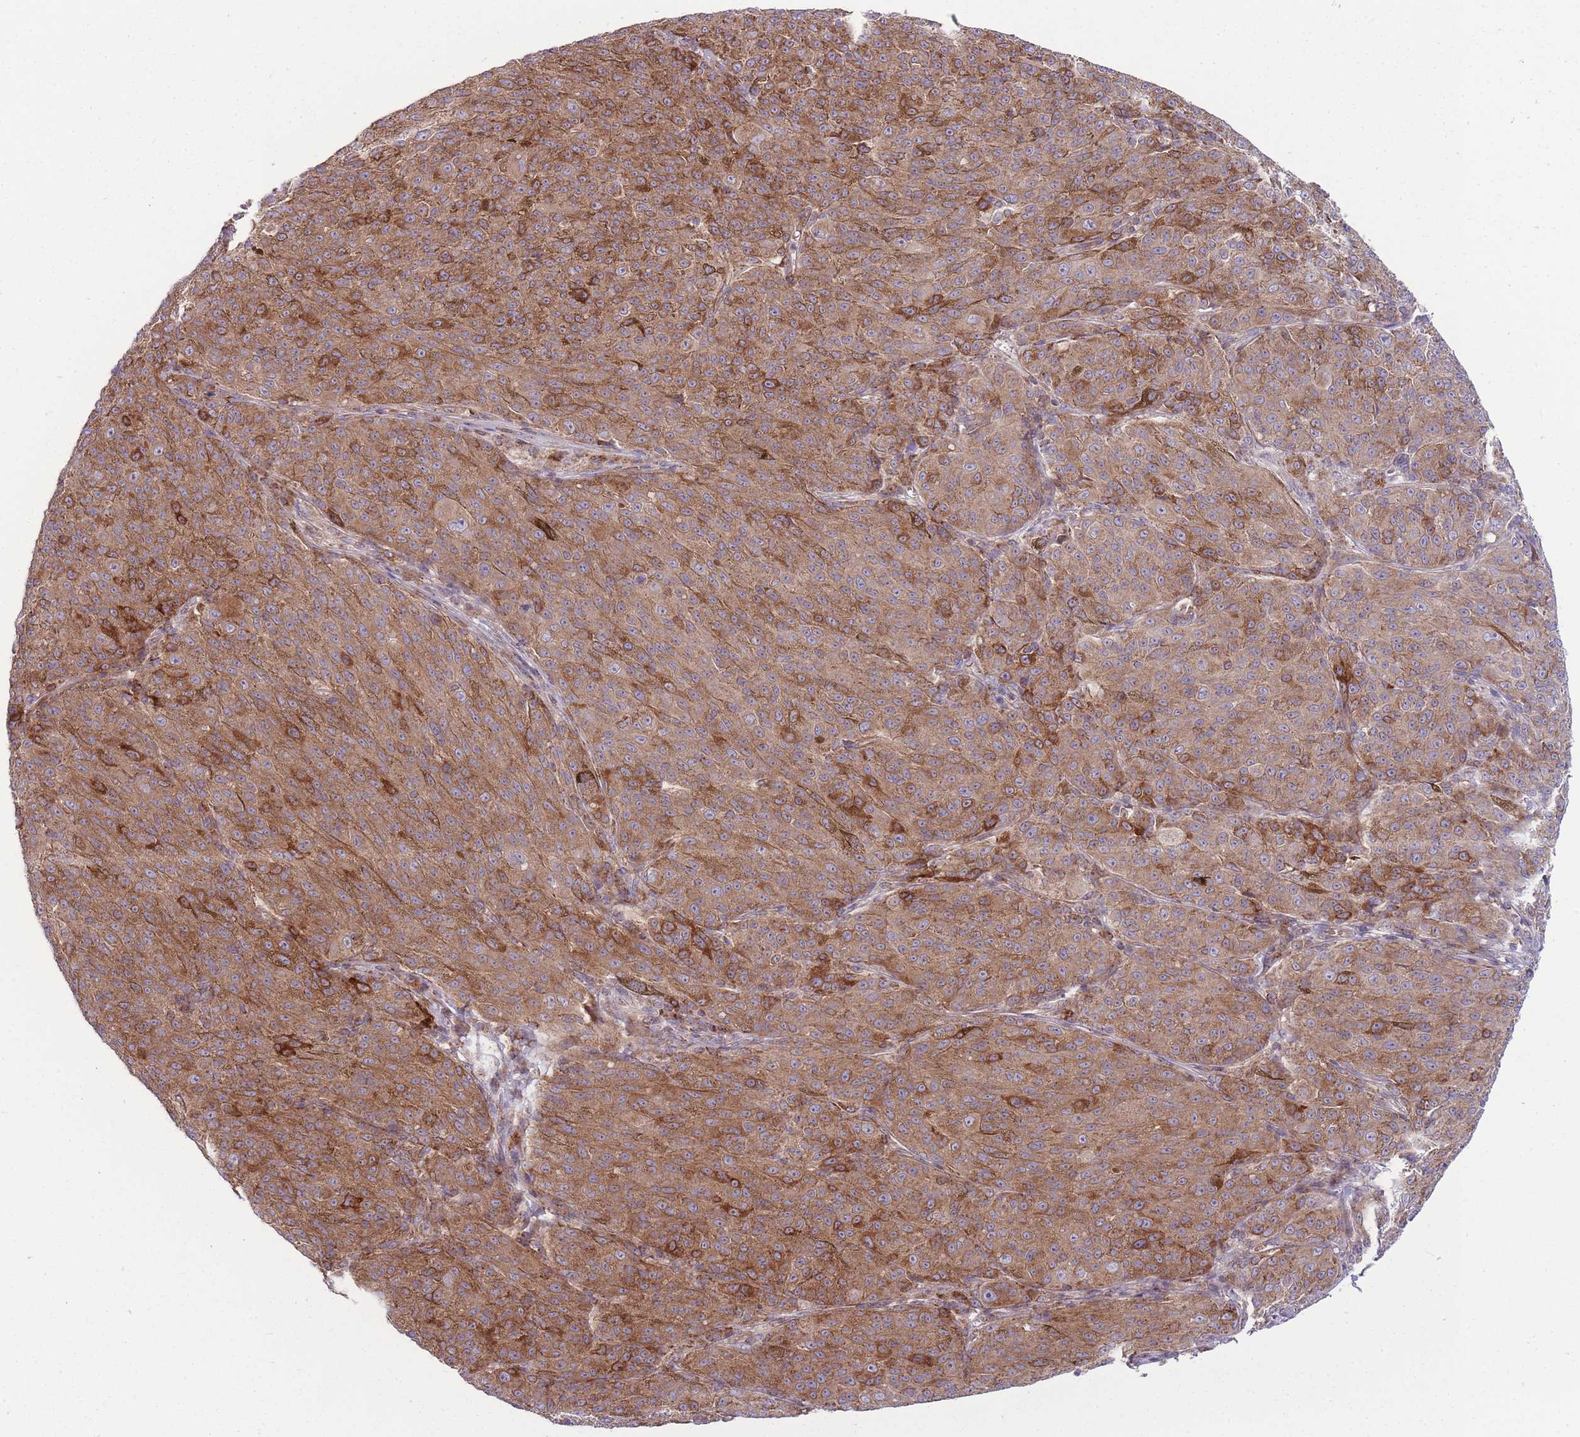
{"staining": {"intensity": "moderate", "quantity": ">75%", "location": "cytoplasmic/membranous"}, "tissue": "melanoma", "cell_type": "Tumor cells", "image_type": "cancer", "snomed": [{"axis": "morphology", "description": "Malignant melanoma, NOS"}, {"axis": "topography", "description": "Skin"}], "caption": "IHC photomicrograph of neoplastic tissue: human melanoma stained using immunohistochemistry (IHC) exhibits medium levels of moderate protein expression localized specifically in the cytoplasmic/membranous of tumor cells, appearing as a cytoplasmic/membranous brown color.", "gene": "ANKRD10", "patient": {"sex": "female", "age": 52}}